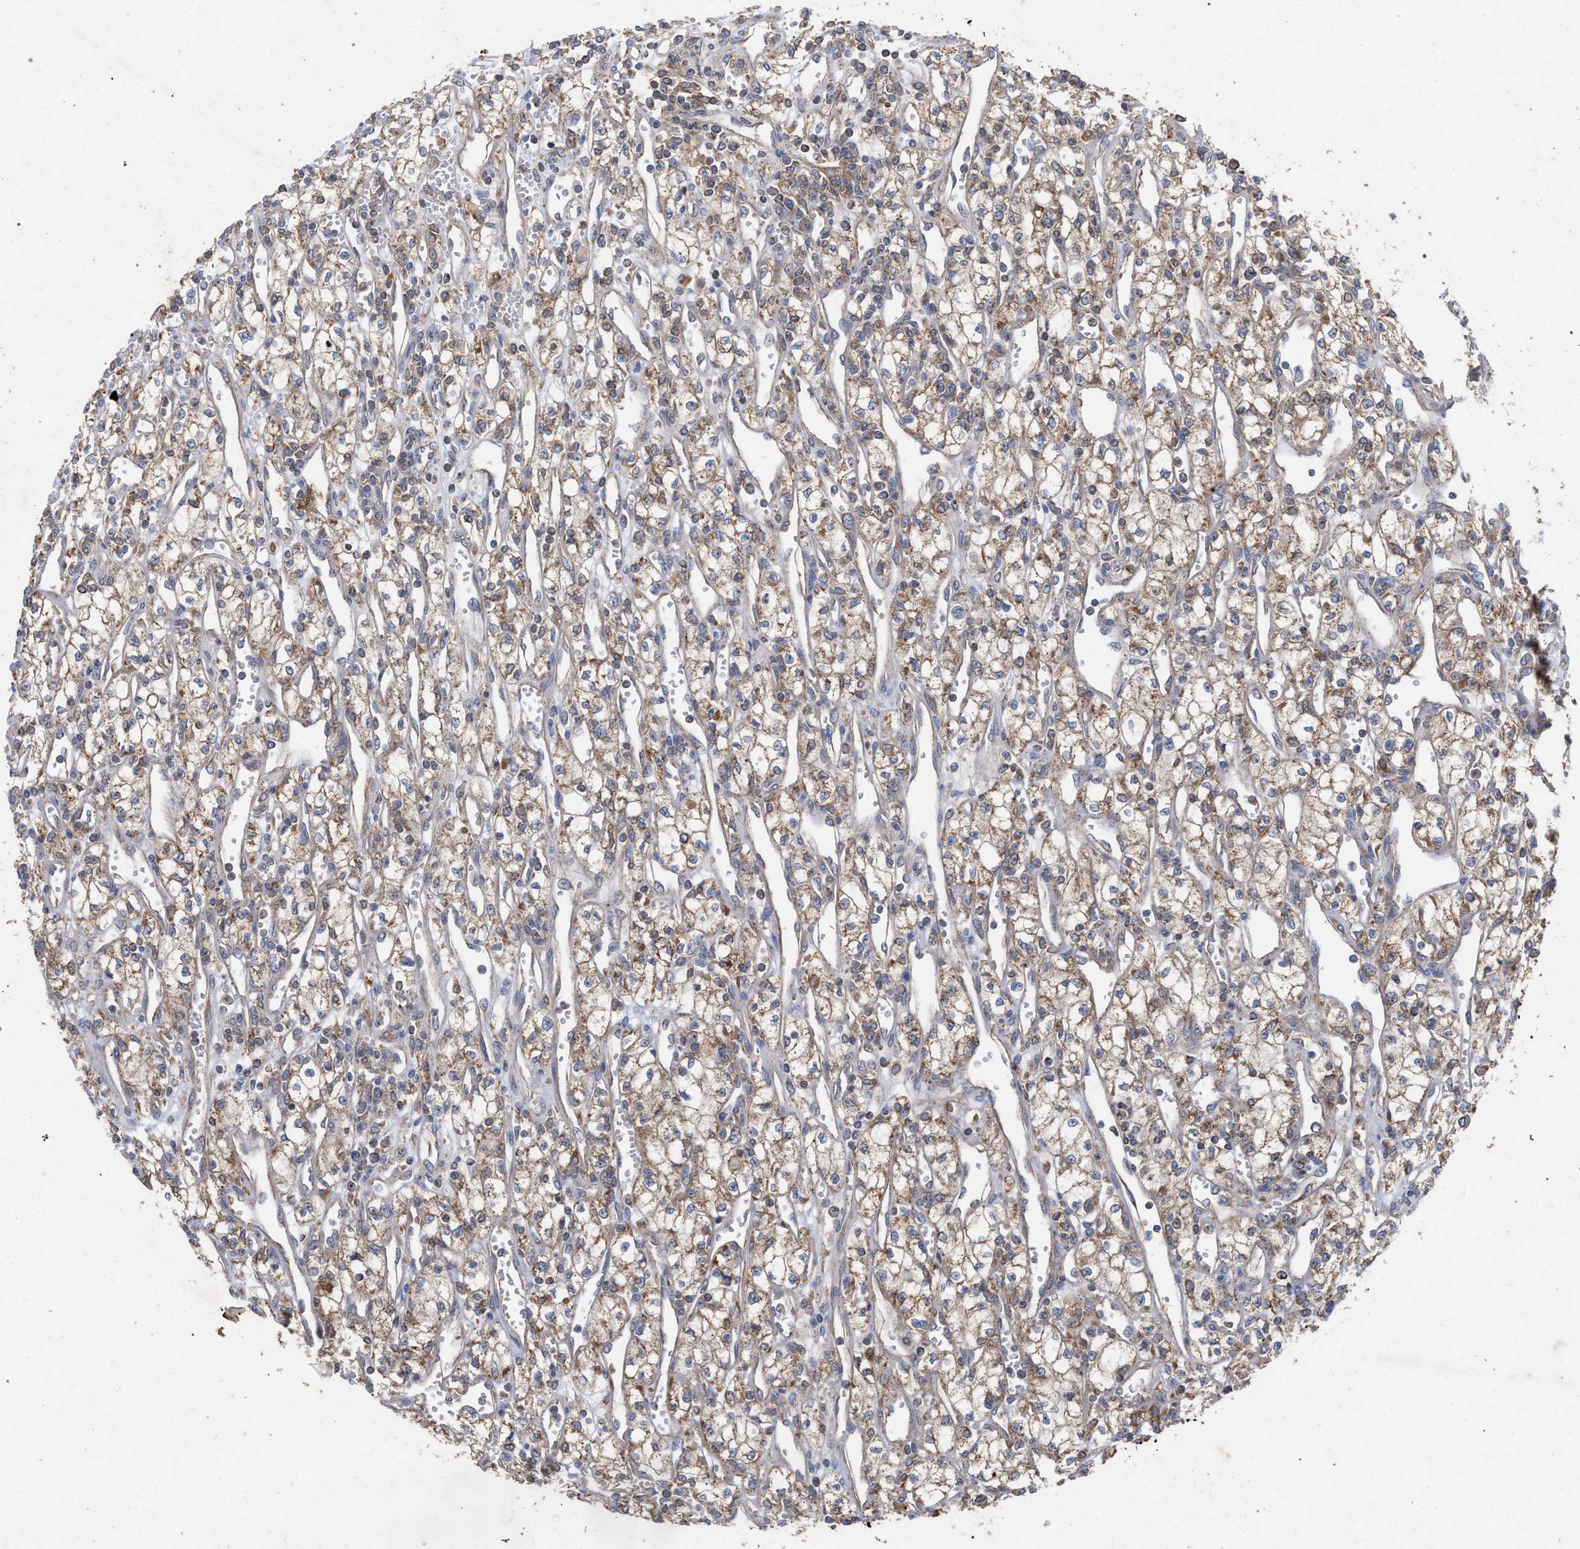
{"staining": {"intensity": "weak", "quantity": ">75%", "location": "cytoplasmic/membranous"}, "tissue": "renal cancer", "cell_type": "Tumor cells", "image_type": "cancer", "snomed": [{"axis": "morphology", "description": "Adenocarcinoma, NOS"}, {"axis": "topography", "description": "Kidney"}], "caption": "An image of human adenocarcinoma (renal) stained for a protein reveals weak cytoplasmic/membranous brown staining in tumor cells.", "gene": "BCL2L12", "patient": {"sex": "male", "age": 59}}